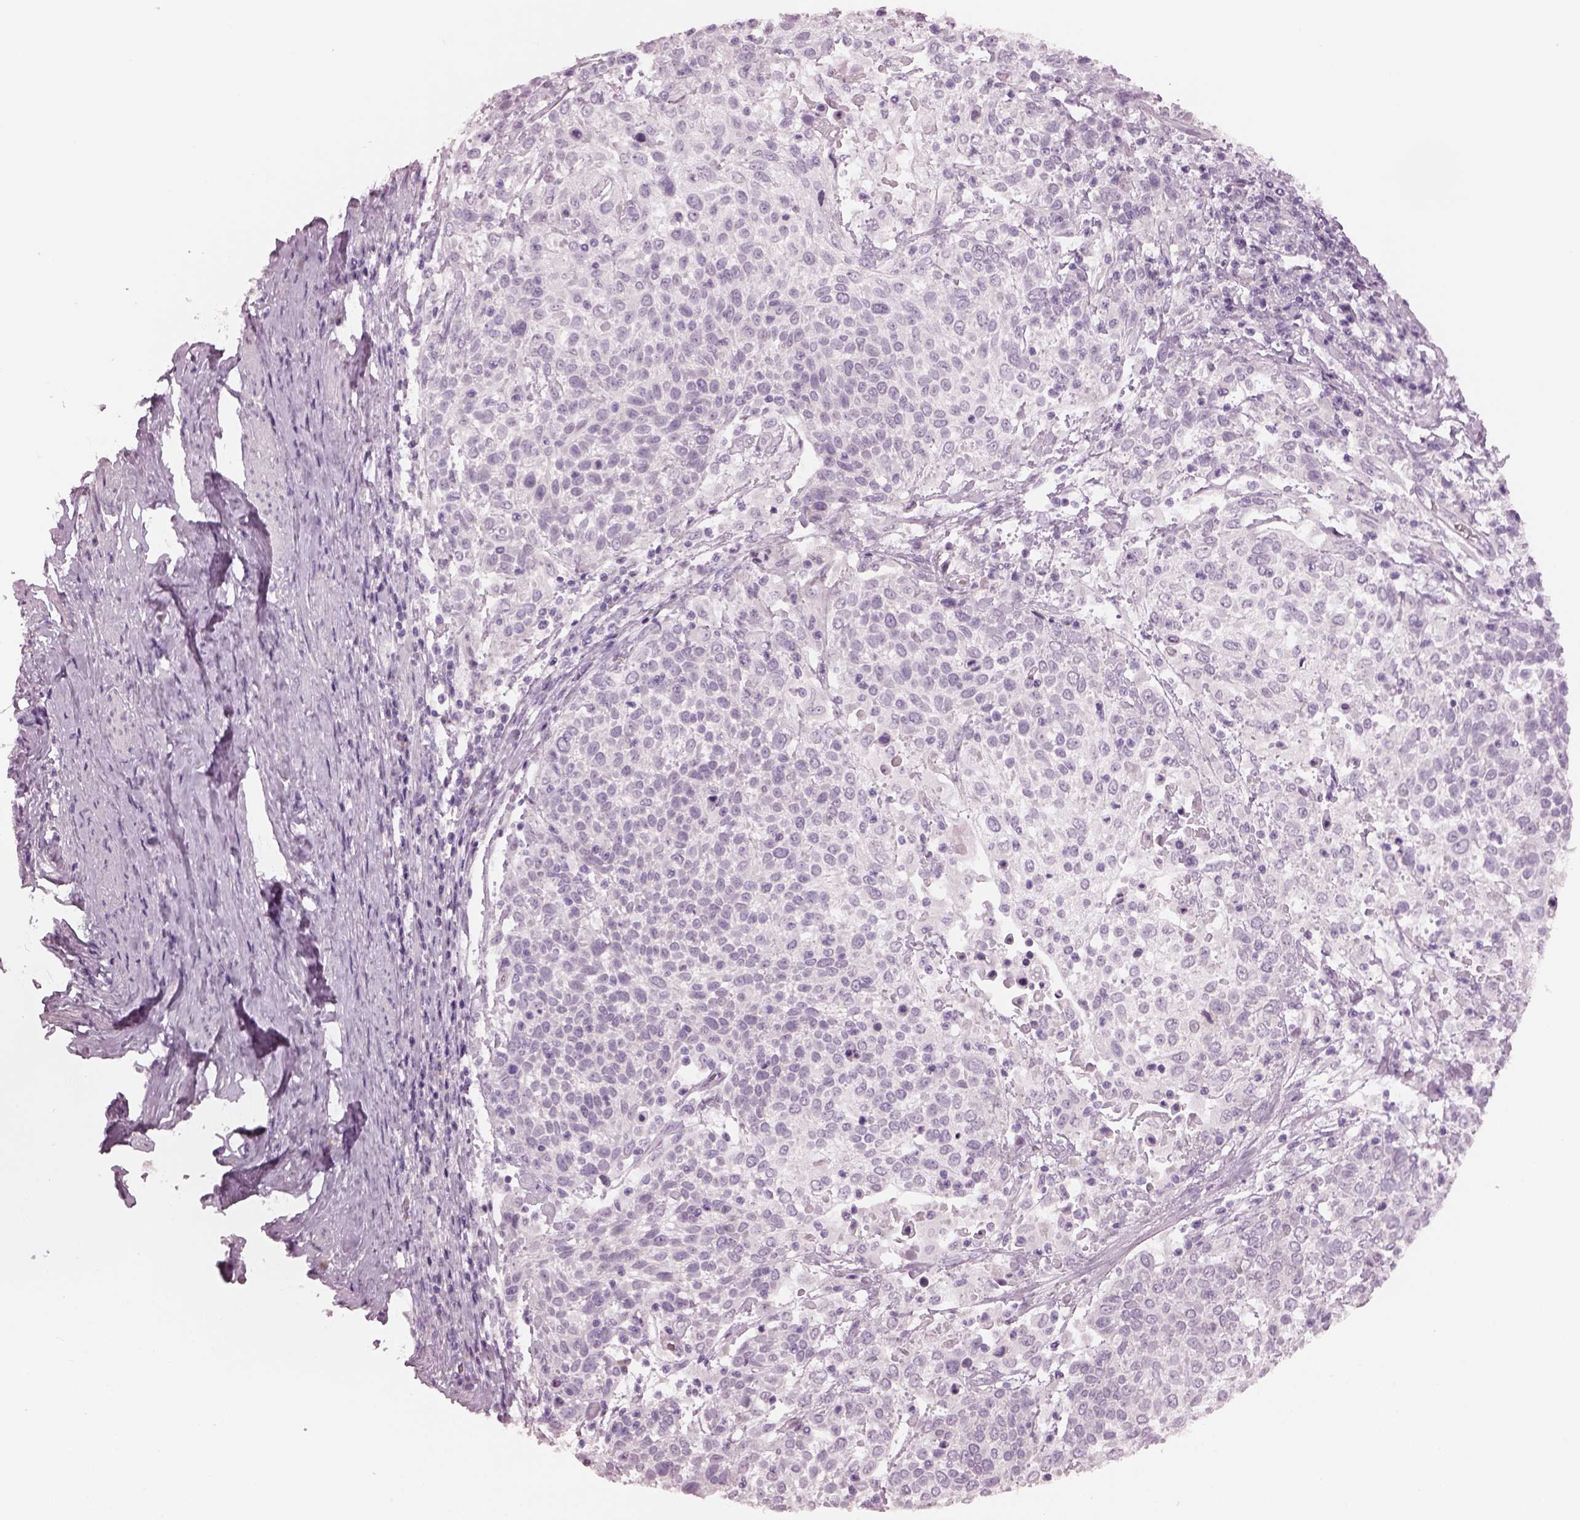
{"staining": {"intensity": "negative", "quantity": "none", "location": "none"}, "tissue": "cervical cancer", "cell_type": "Tumor cells", "image_type": "cancer", "snomed": [{"axis": "morphology", "description": "Squamous cell carcinoma, NOS"}, {"axis": "topography", "description": "Cervix"}], "caption": "This micrograph is of squamous cell carcinoma (cervical) stained with immunohistochemistry to label a protein in brown with the nuclei are counter-stained blue. There is no expression in tumor cells.", "gene": "CYLC1", "patient": {"sex": "female", "age": 61}}